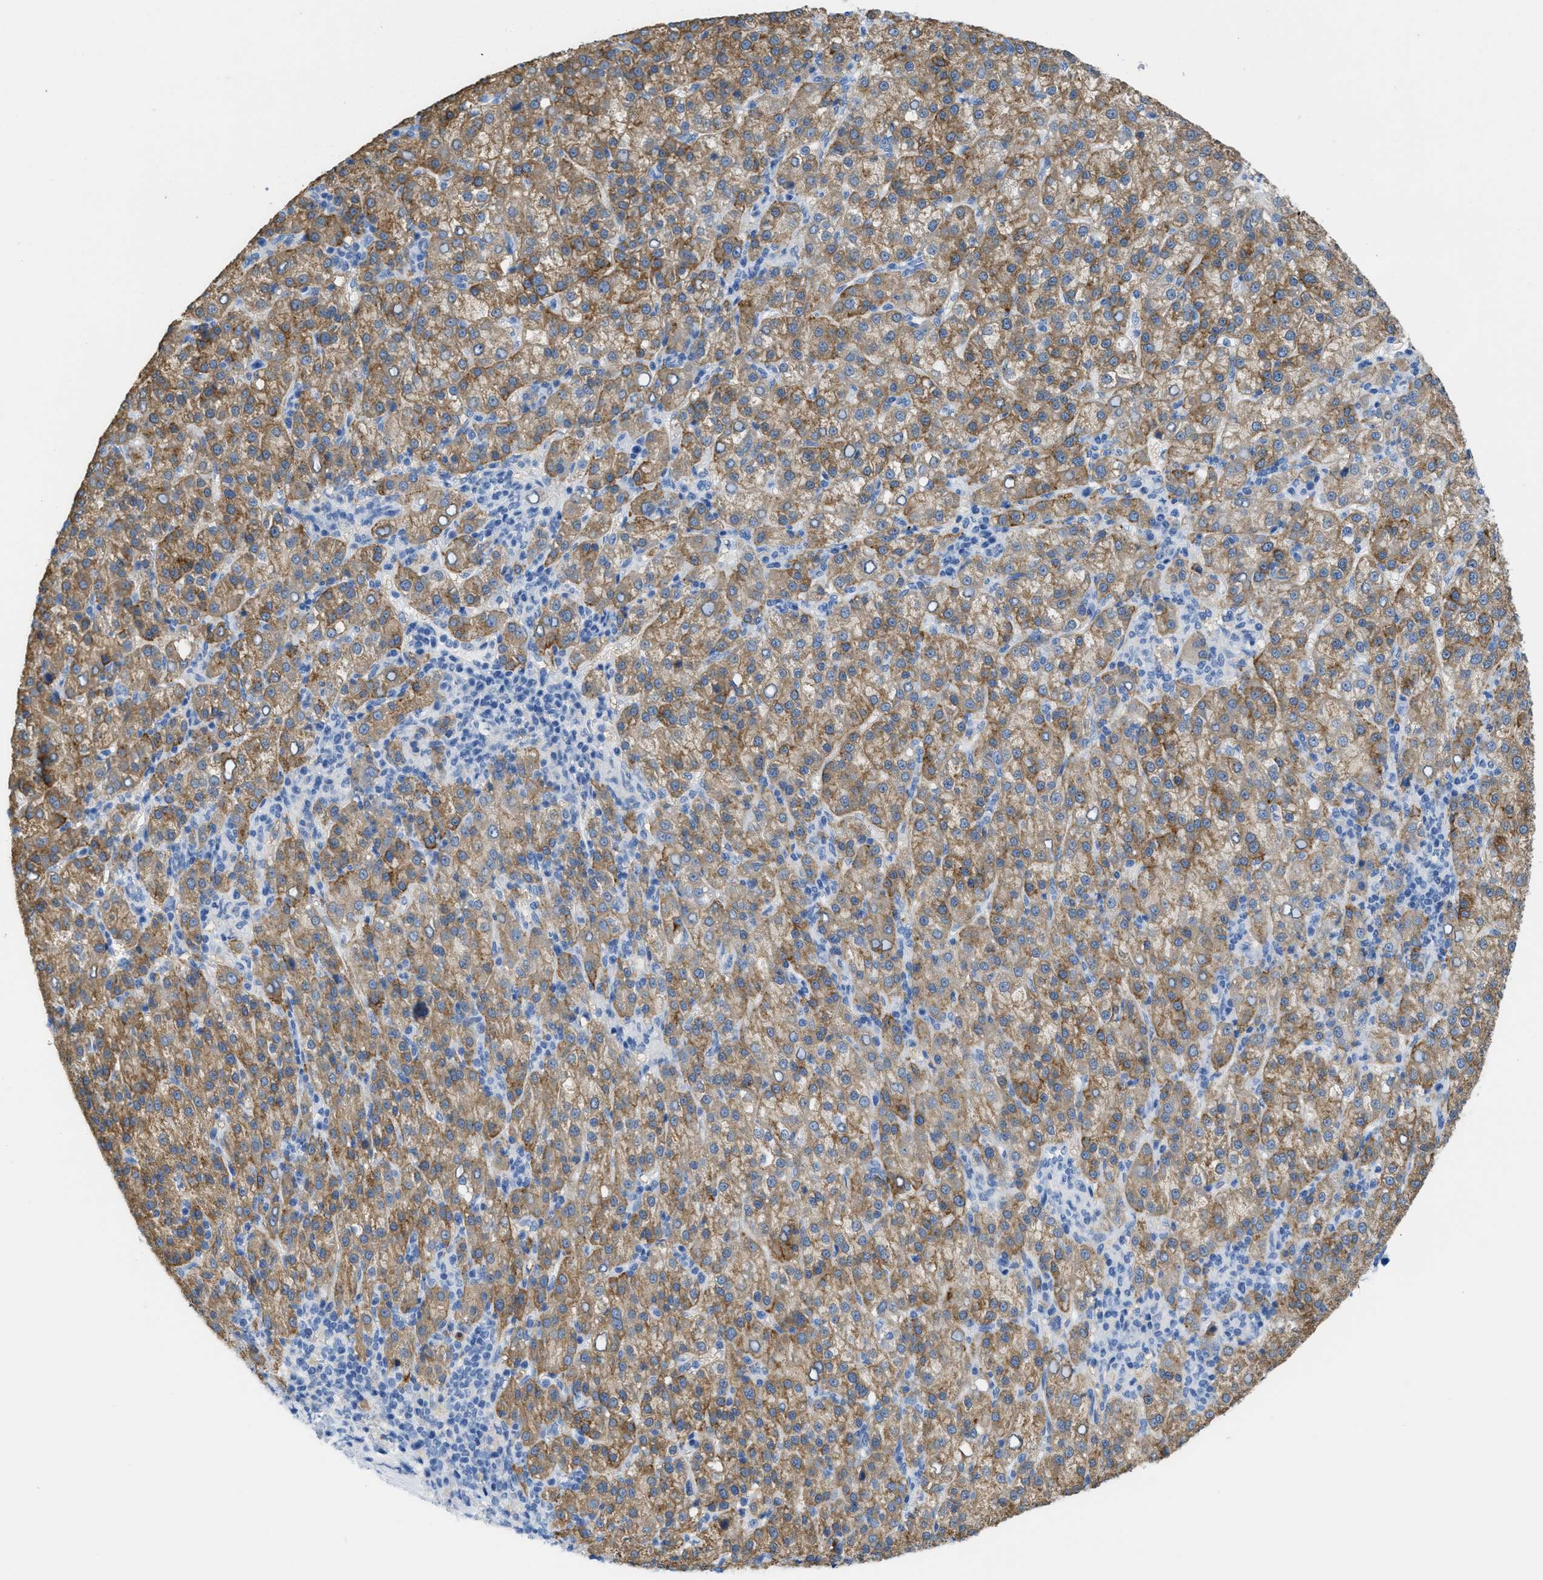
{"staining": {"intensity": "moderate", "quantity": ">75%", "location": "cytoplasmic/membranous"}, "tissue": "liver cancer", "cell_type": "Tumor cells", "image_type": "cancer", "snomed": [{"axis": "morphology", "description": "Carcinoma, Hepatocellular, NOS"}, {"axis": "topography", "description": "Liver"}], "caption": "Liver cancer (hepatocellular carcinoma) tissue demonstrates moderate cytoplasmic/membranous positivity in about >75% of tumor cells", "gene": "ASGR1", "patient": {"sex": "female", "age": 58}}